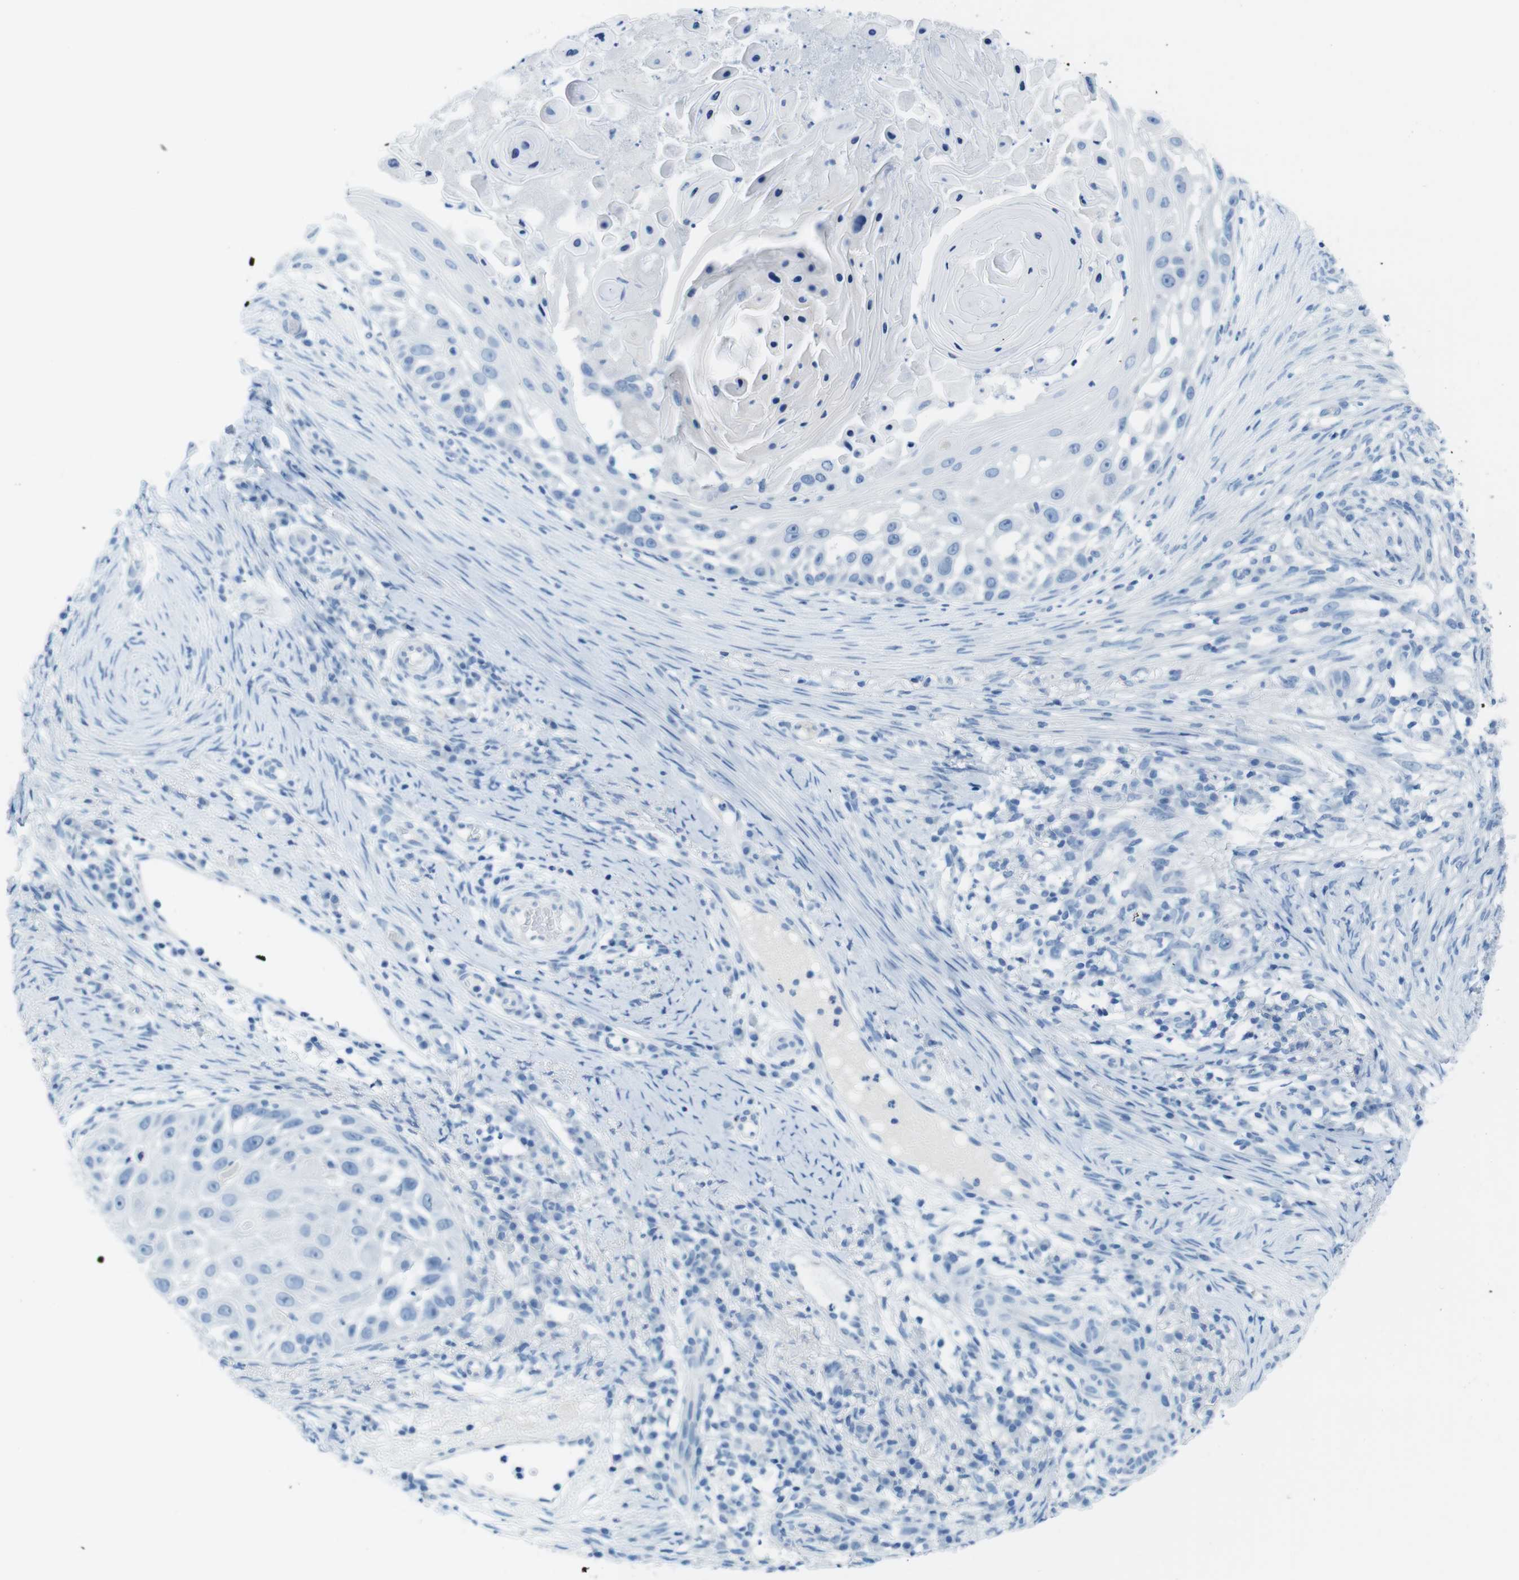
{"staining": {"intensity": "negative", "quantity": "none", "location": "none"}, "tissue": "skin cancer", "cell_type": "Tumor cells", "image_type": "cancer", "snomed": [{"axis": "morphology", "description": "Squamous cell carcinoma, NOS"}, {"axis": "topography", "description": "Skin"}], "caption": "Immunohistochemical staining of human skin squamous cell carcinoma shows no significant staining in tumor cells.", "gene": "GAP43", "patient": {"sex": "female", "age": 44}}